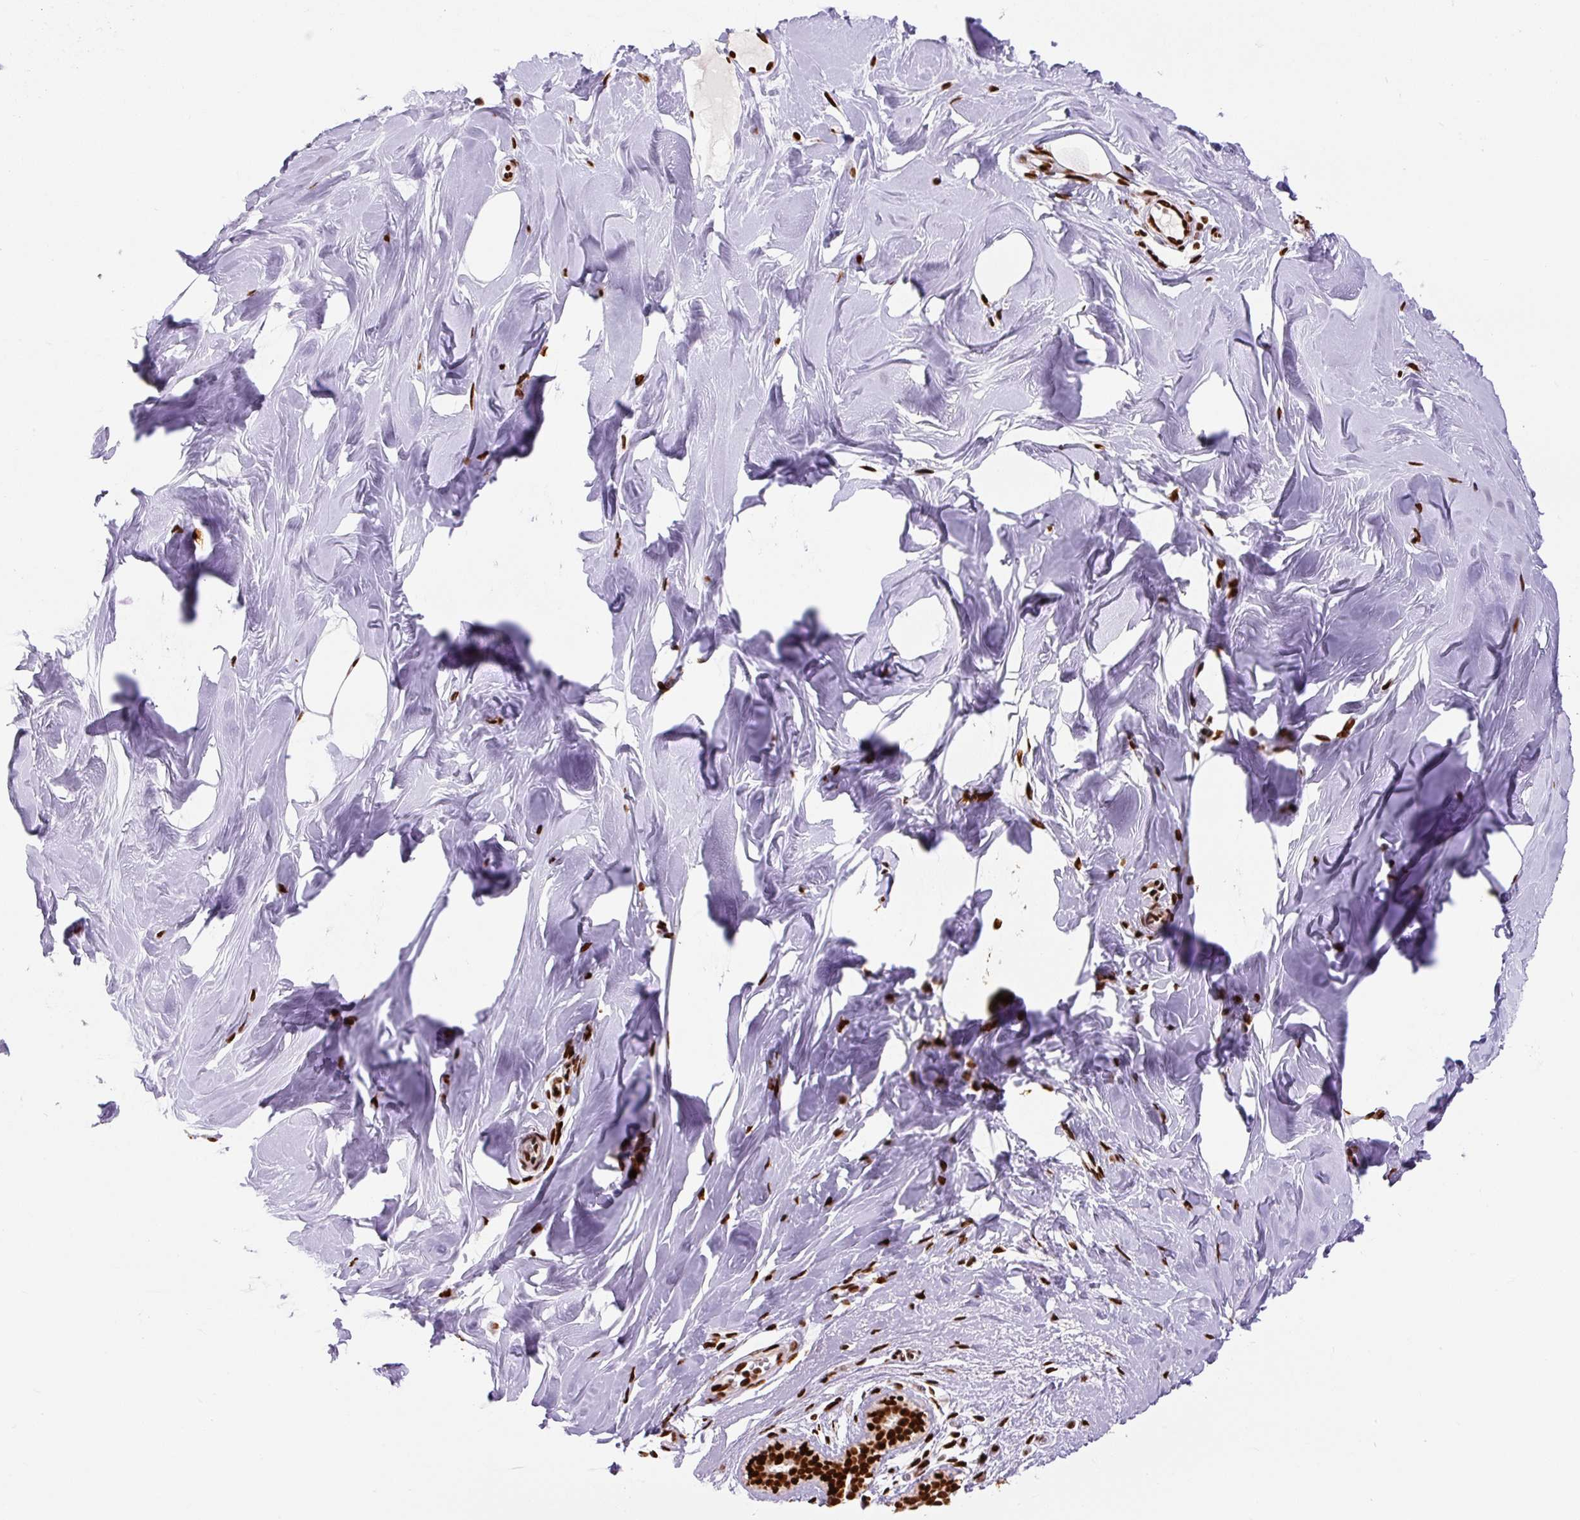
{"staining": {"intensity": "moderate", "quantity": ">75%", "location": "nuclear"}, "tissue": "breast", "cell_type": "Adipocytes", "image_type": "normal", "snomed": [{"axis": "morphology", "description": "Normal tissue, NOS"}, {"axis": "topography", "description": "Breast"}], "caption": "DAB immunohistochemical staining of benign human breast reveals moderate nuclear protein expression in approximately >75% of adipocytes. (DAB IHC with brightfield microscopy, high magnification).", "gene": "FUS", "patient": {"sex": "female", "age": 27}}